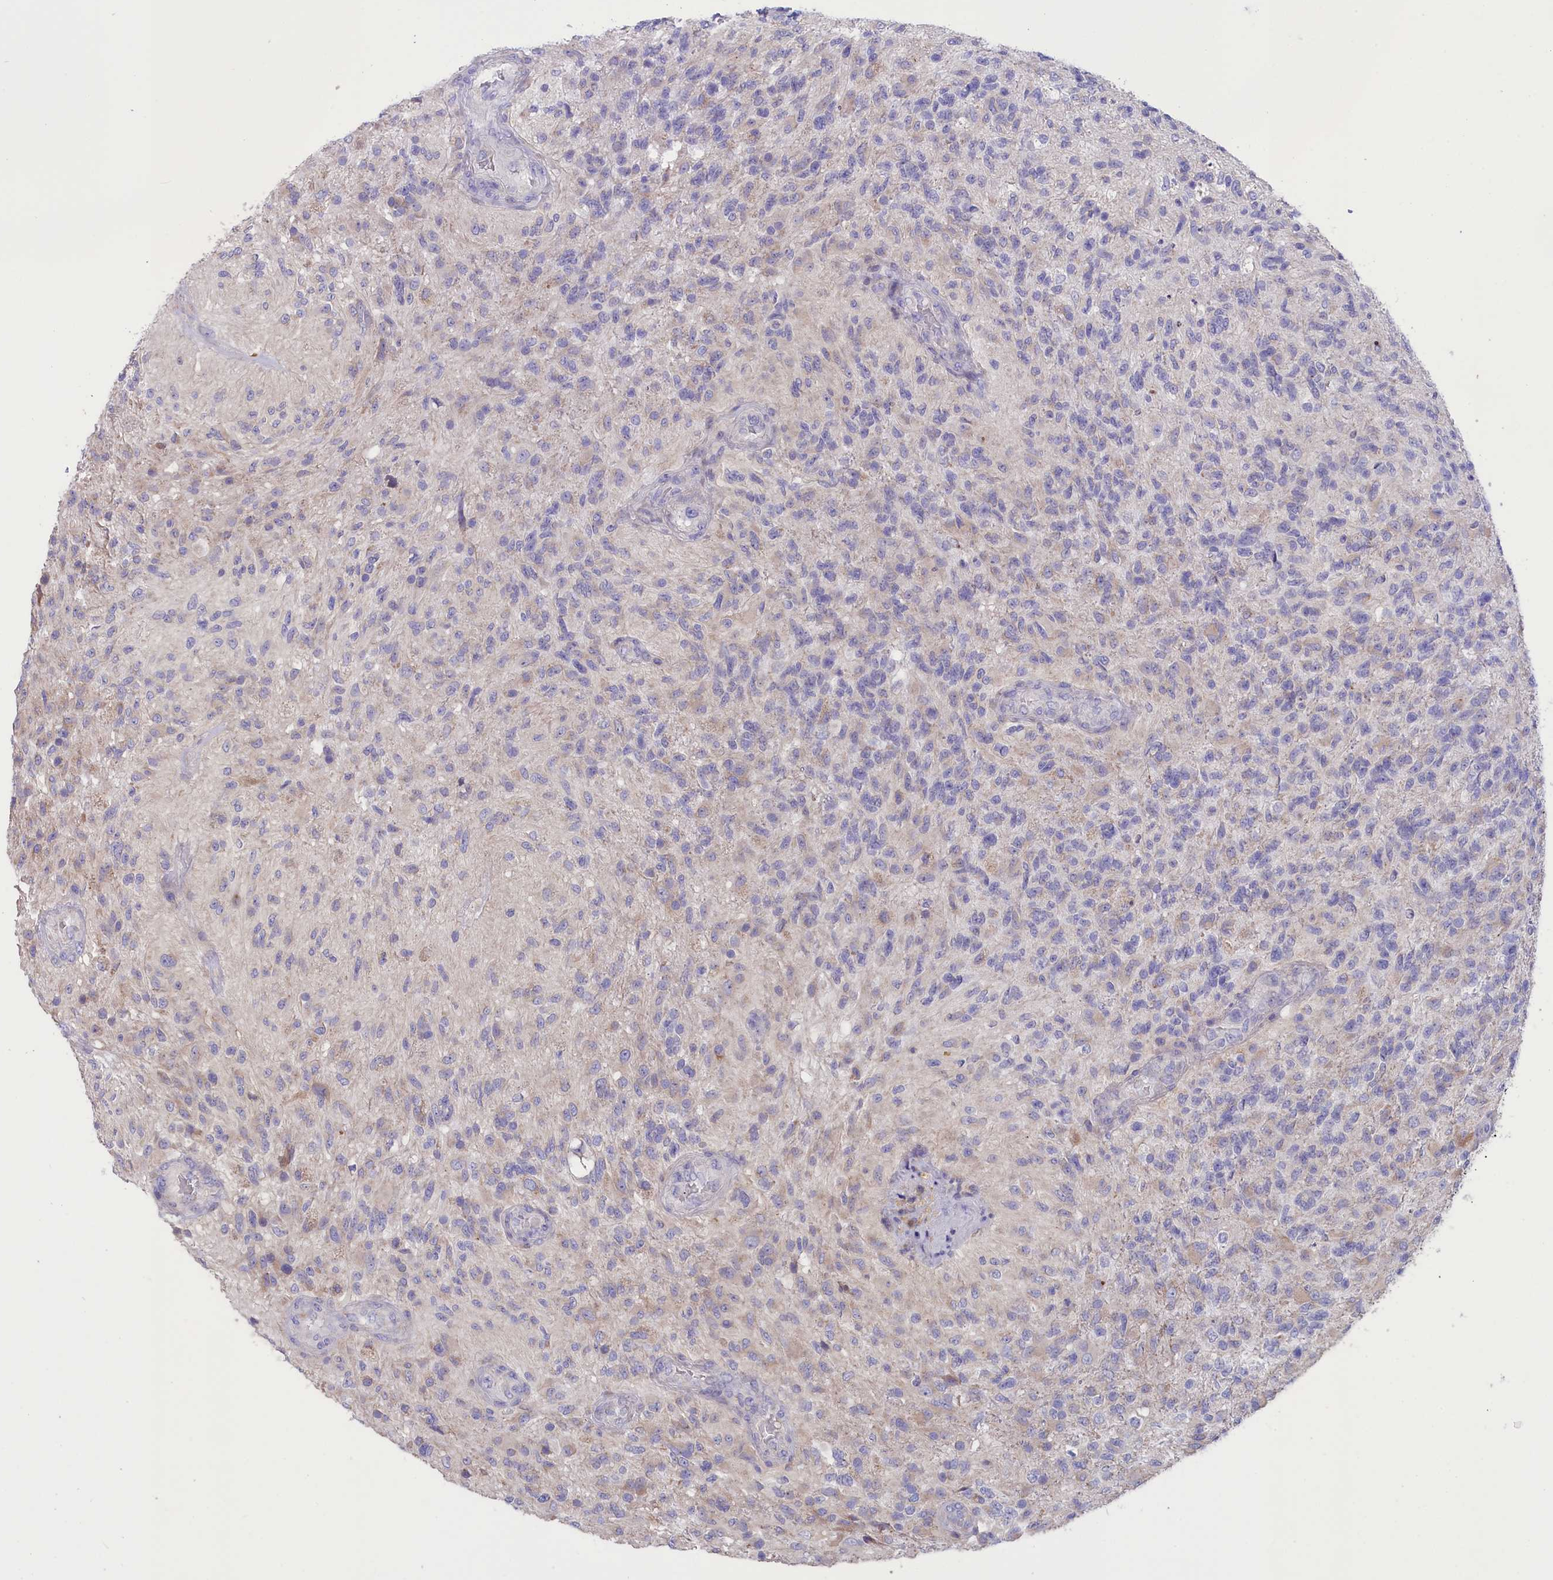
{"staining": {"intensity": "weak", "quantity": "<25%", "location": "cytoplasmic/membranous"}, "tissue": "glioma", "cell_type": "Tumor cells", "image_type": "cancer", "snomed": [{"axis": "morphology", "description": "Glioma, malignant, High grade"}, {"axis": "topography", "description": "Brain"}], "caption": "Tumor cells show no significant staining in high-grade glioma (malignant). (DAB (3,3'-diaminobenzidine) immunohistochemistry (IHC) visualized using brightfield microscopy, high magnification).", "gene": "CYP2U1", "patient": {"sex": "male", "age": 56}}